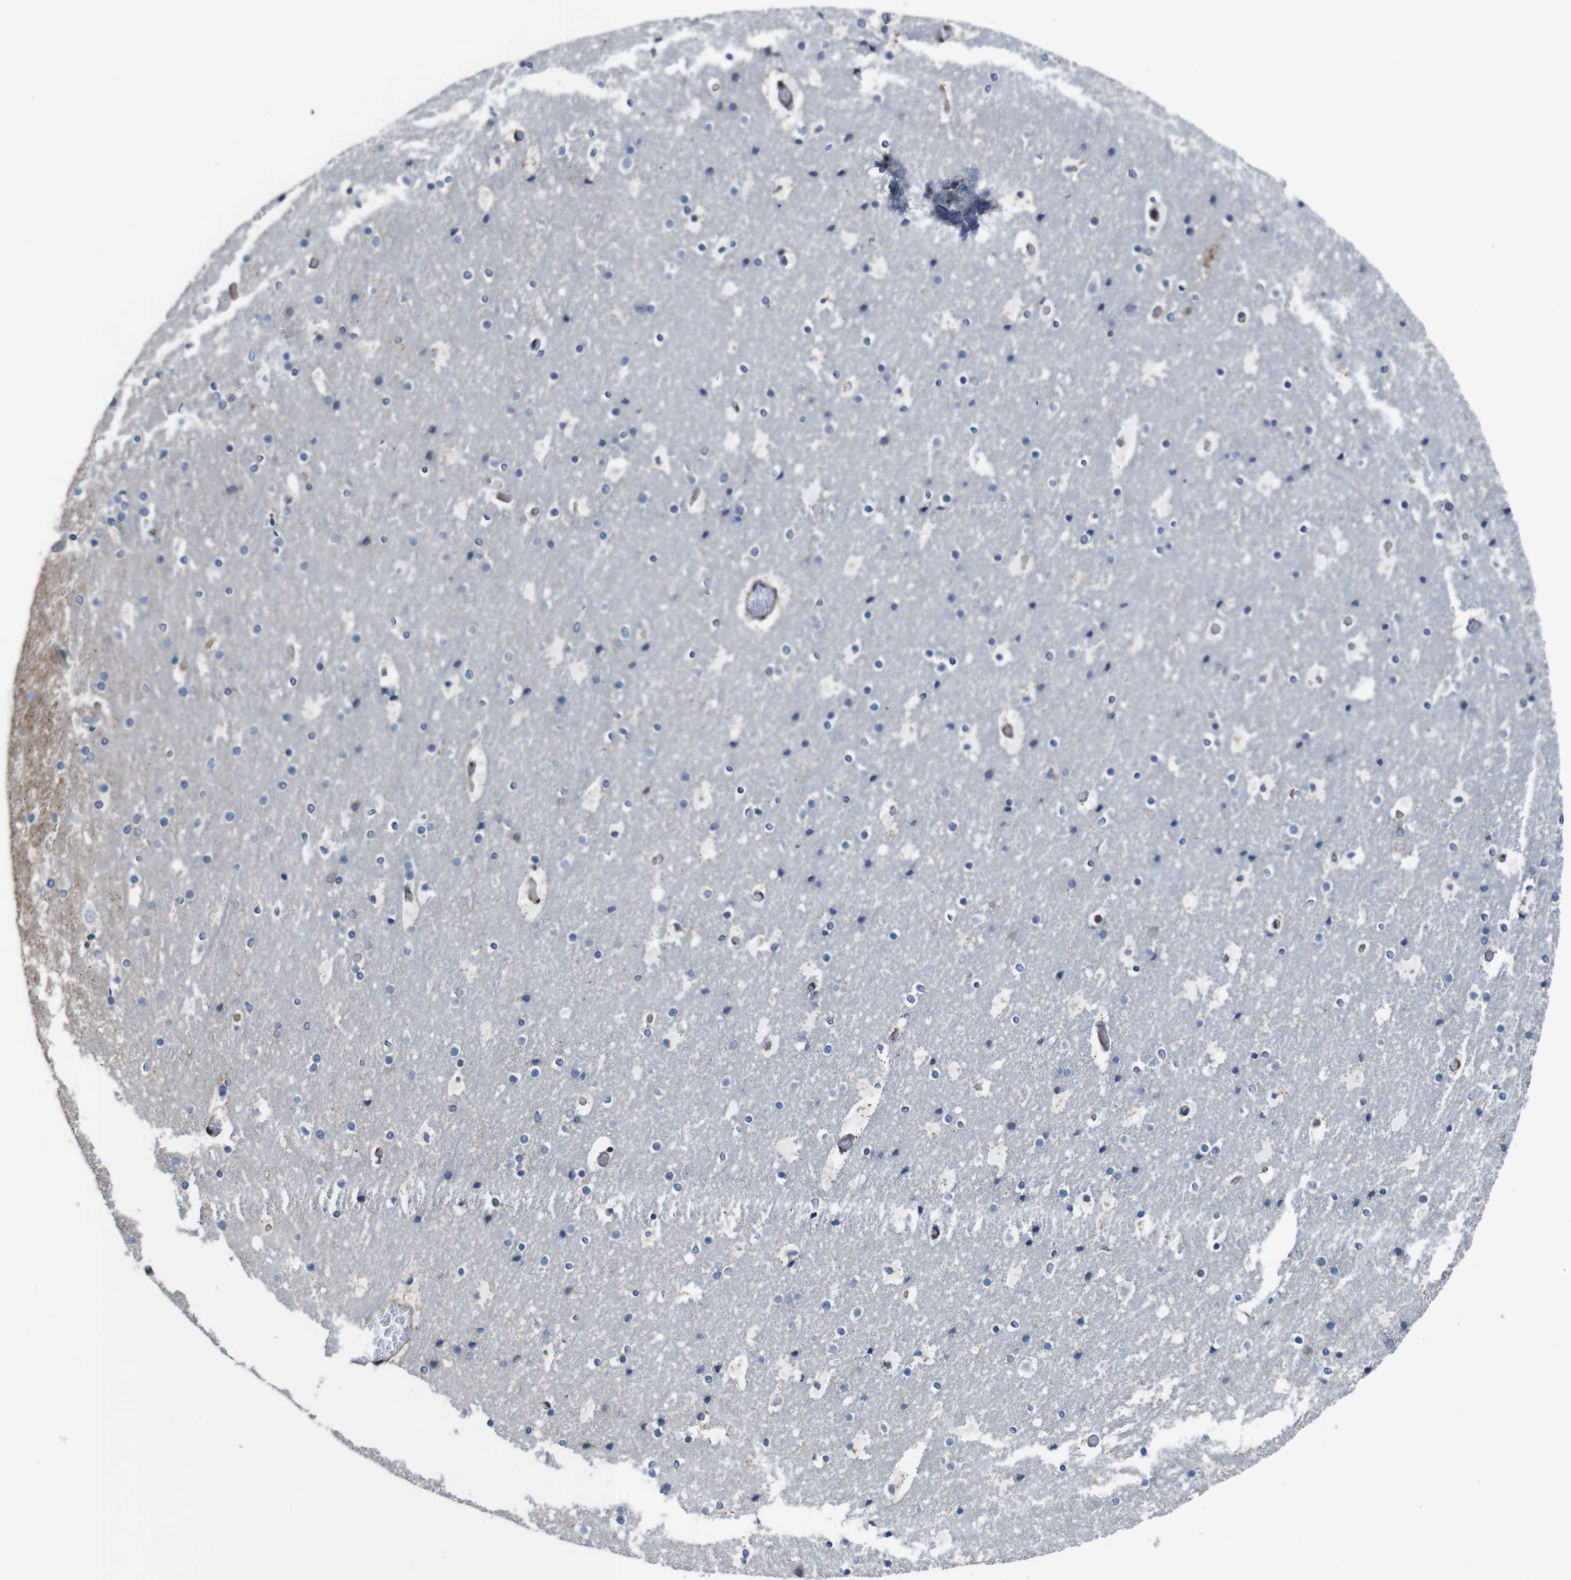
{"staining": {"intensity": "negative", "quantity": "none", "location": "none"}, "tissue": "cerebral cortex", "cell_type": "Endothelial cells", "image_type": "normal", "snomed": [{"axis": "morphology", "description": "Normal tissue, NOS"}, {"axis": "topography", "description": "Cerebral cortex"}], "caption": "The immunohistochemistry histopathology image has no significant staining in endothelial cells of cerebral cortex.", "gene": "PCOLCE2", "patient": {"sex": "male", "age": 57}}